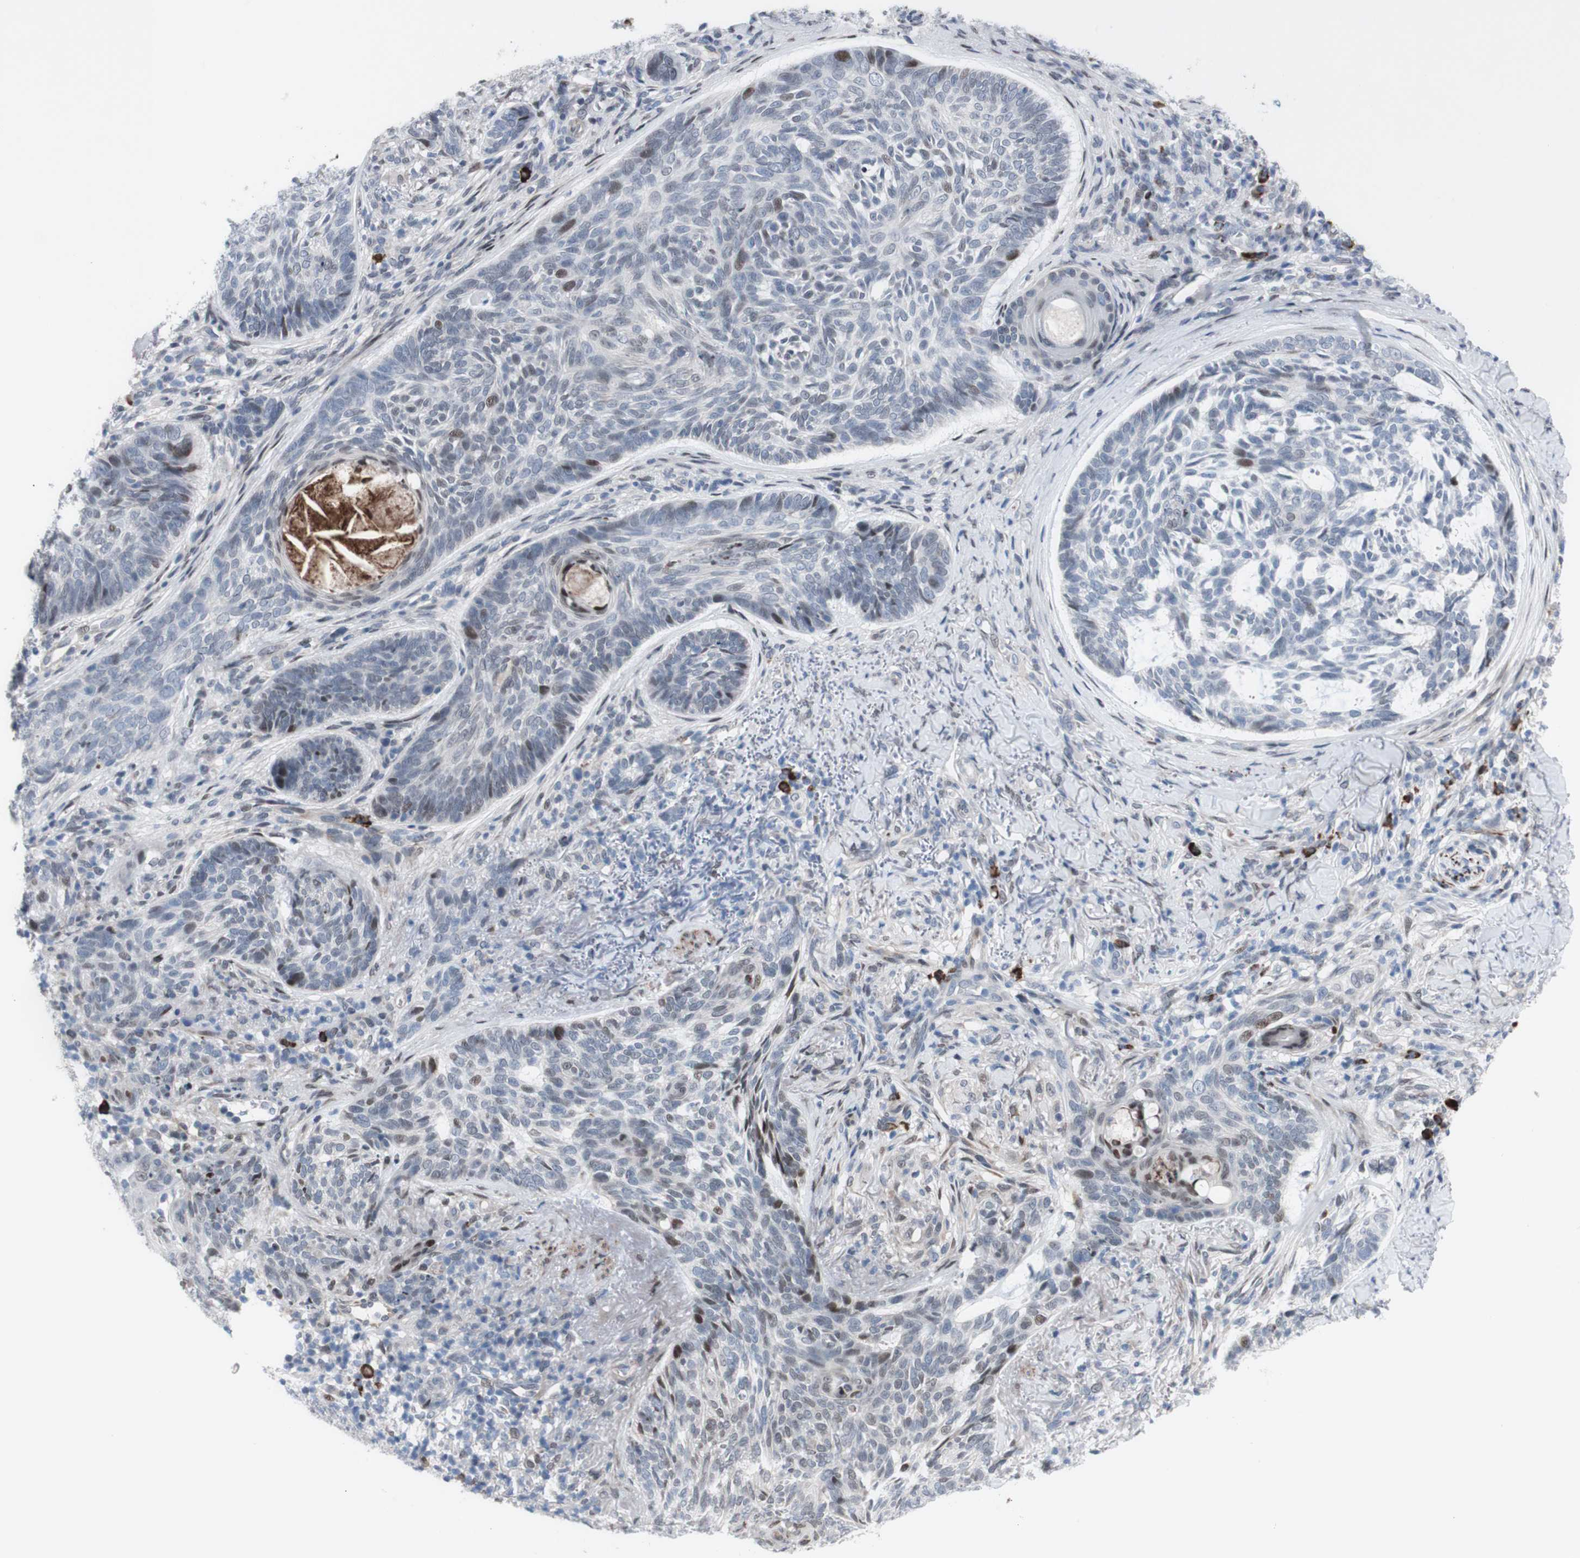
{"staining": {"intensity": "negative", "quantity": "none", "location": "none"}, "tissue": "skin cancer", "cell_type": "Tumor cells", "image_type": "cancer", "snomed": [{"axis": "morphology", "description": "Basal cell carcinoma"}, {"axis": "topography", "description": "Skin"}], "caption": "Basal cell carcinoma (skin) was stained to show a protein in brown. There is no significant expression in tumor cells.", "gene": "PHTF2", "patient": {"sex": "male", "age": 43}}